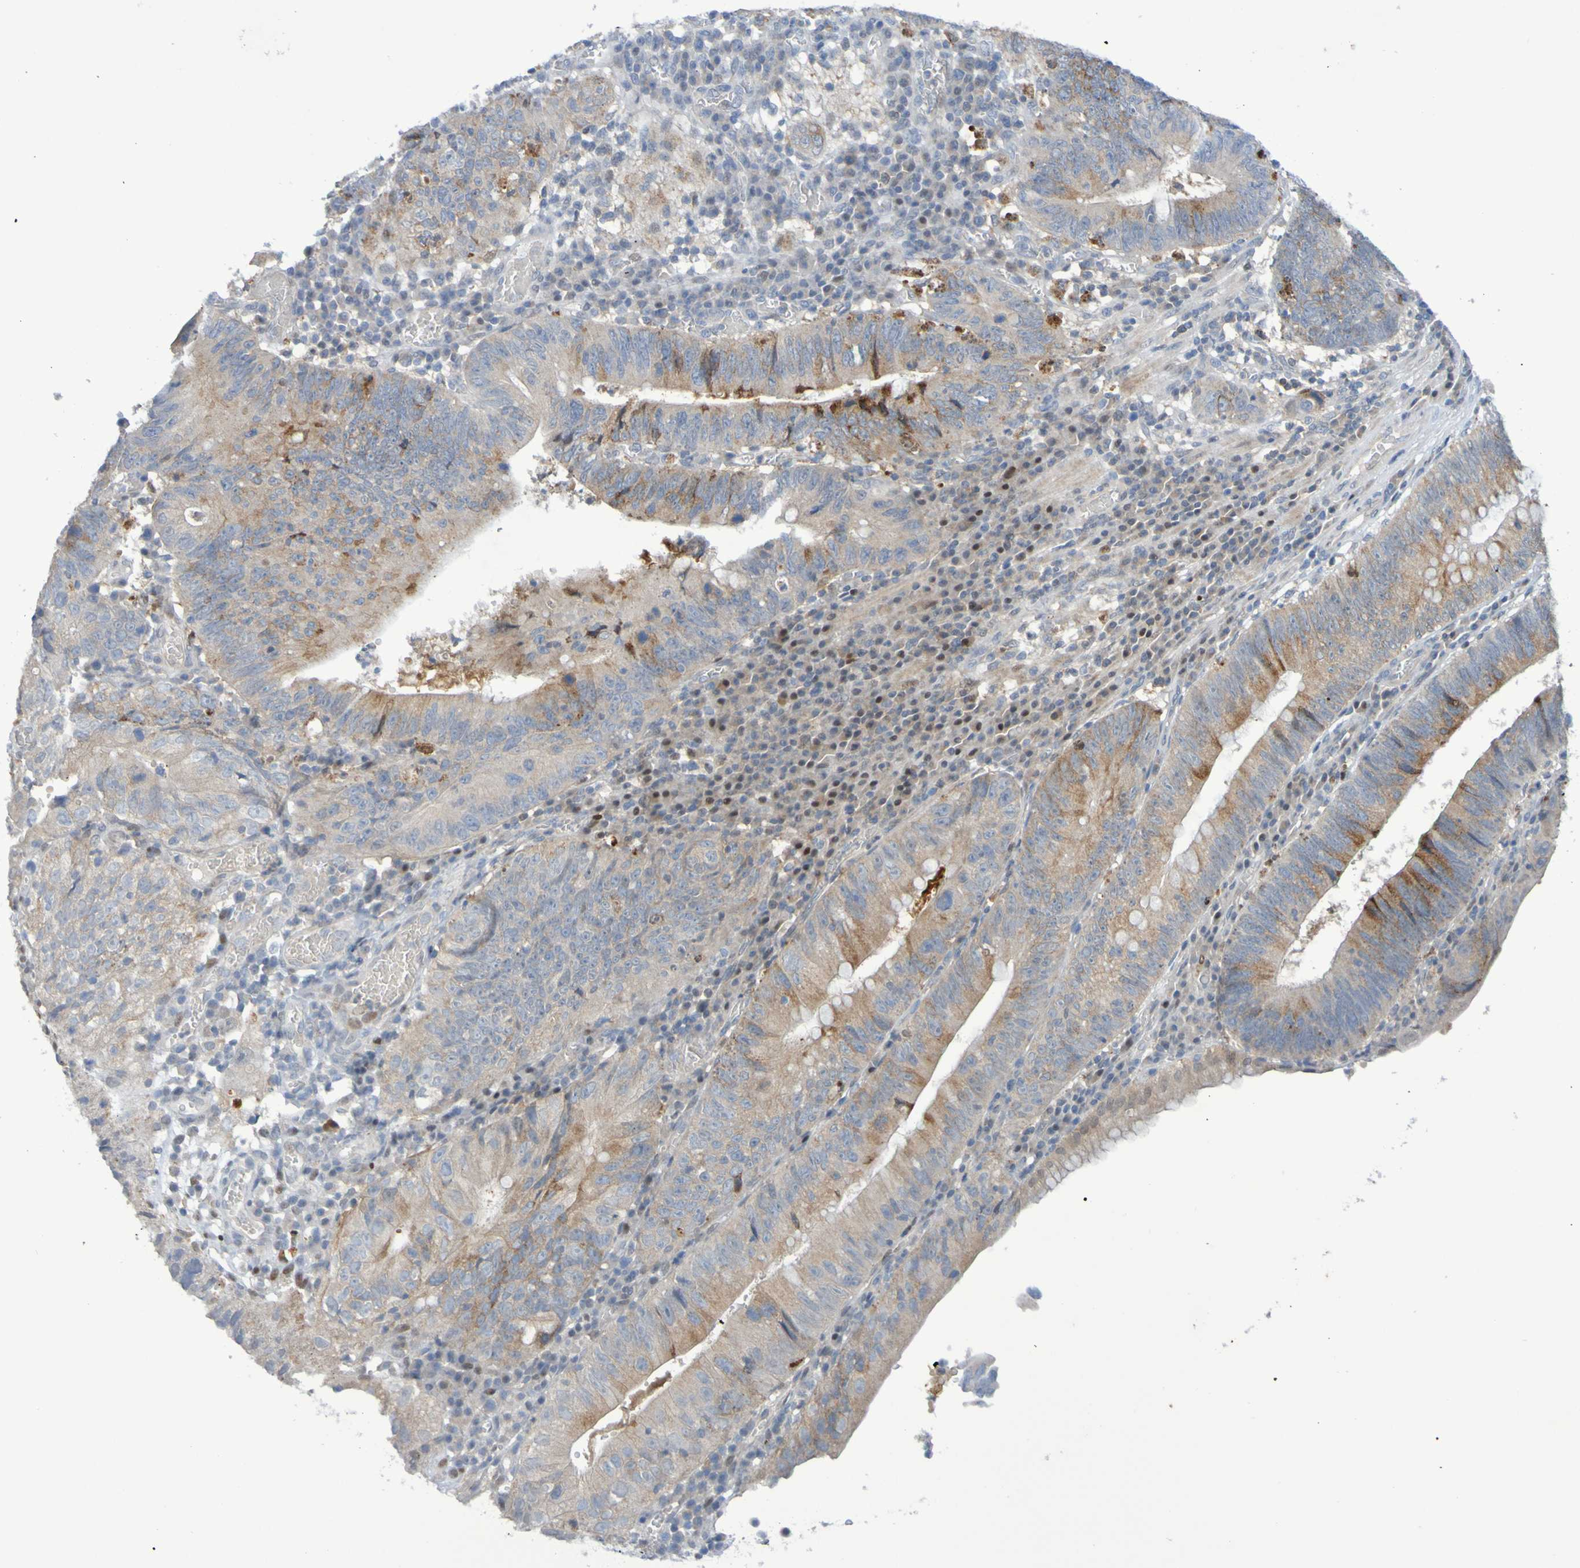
{"staining": {"intensity": "moderate", "quantity": "25%-75%", "location": "cytoplasmic/membranous"}, "tissue": "stomach cancer", "cell_type": "Tumor cells", "image_type": "cancer", "snomed": [{"axis": "morphology", "description": "Adenocarcinoma, NOS"}, {"axis": "topography", "description": "Stomach"}], "caption": "A high-resolution histopathology image shows IHC staining of stomach cancer (adenocarcinoma), which demonstrates moderate cytoplasmic/membranous expression in about 25%-75% of tumor cells. (Brightfield microscopy of DAB IHC at high magnification).", "gene": "FBP2", "patient": {"sex": "male", "age": 59}}